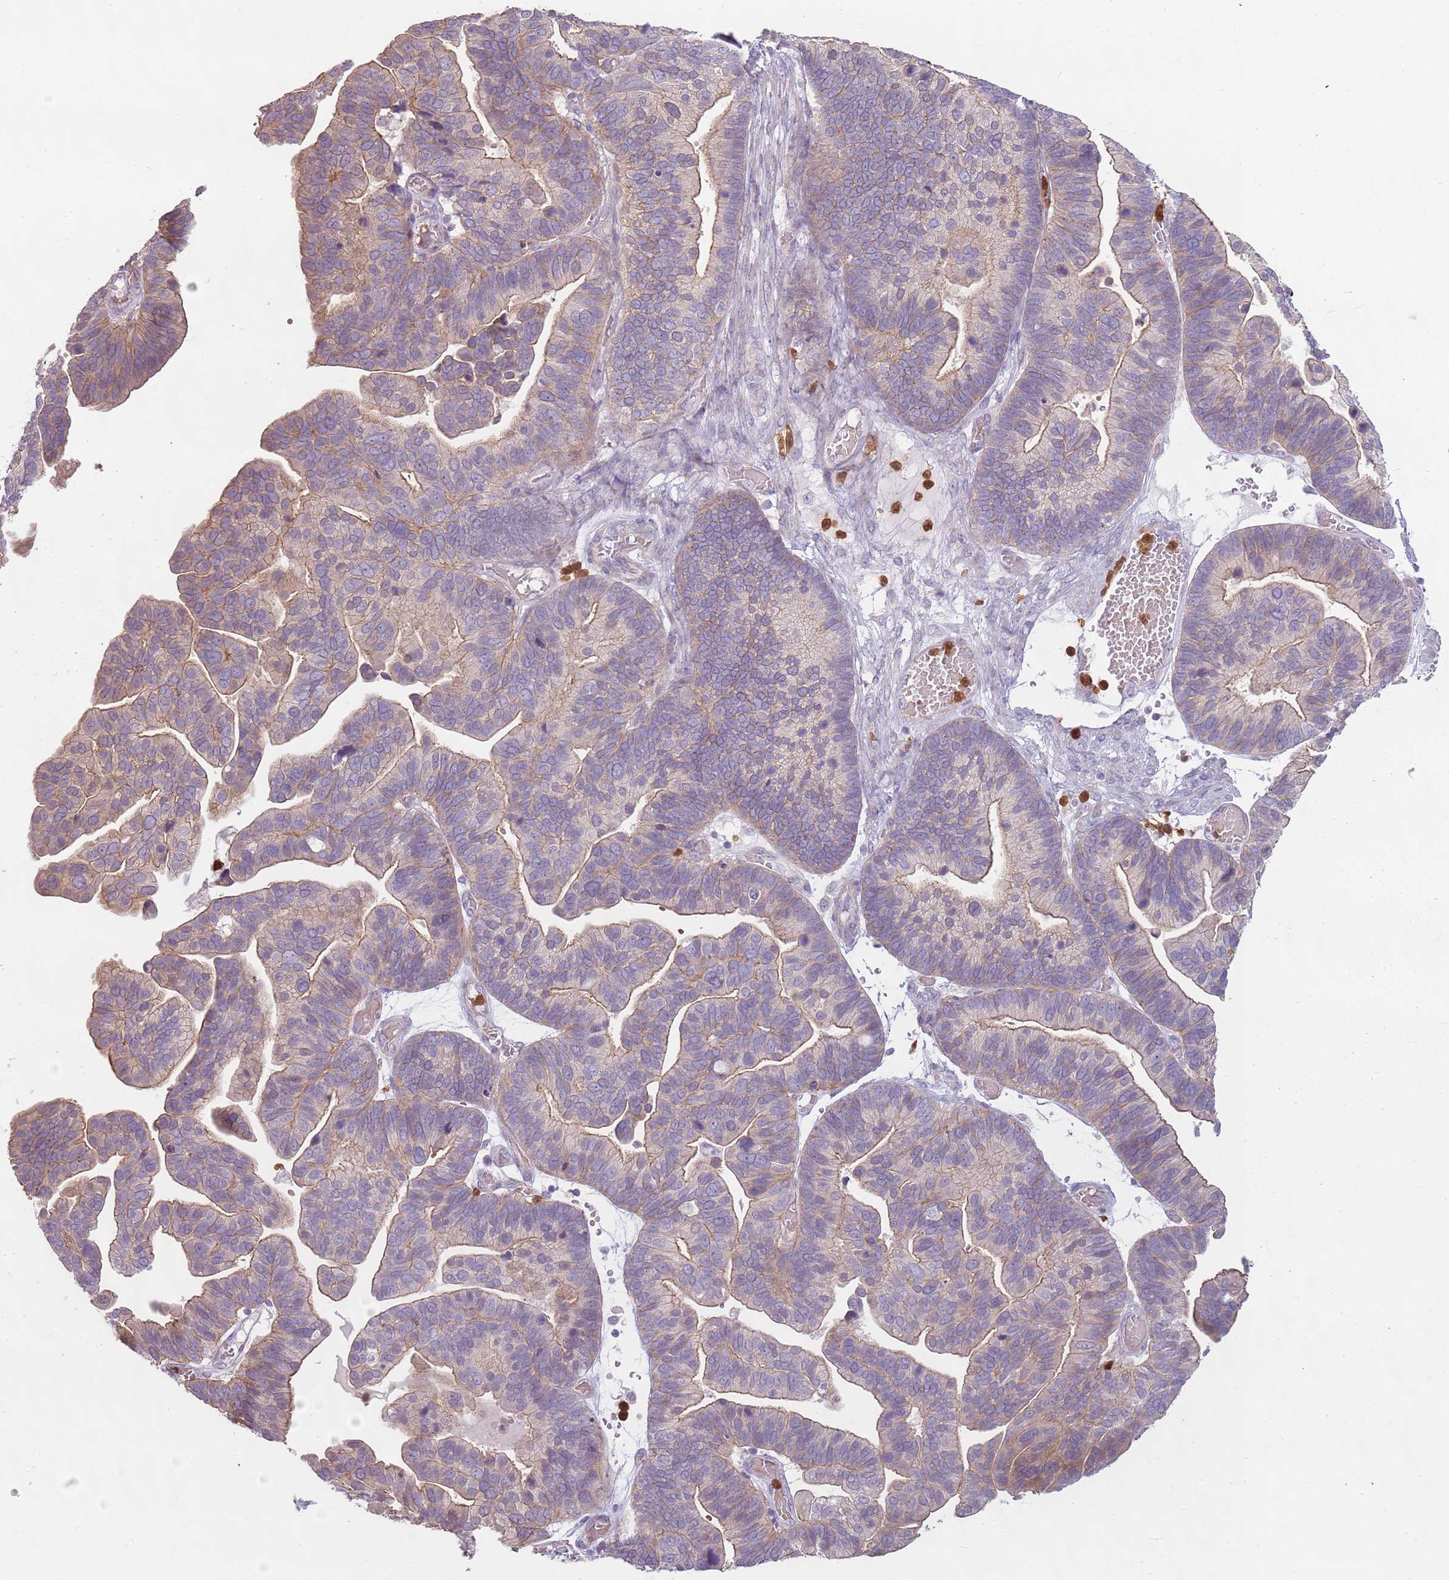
{"staining": {"intensity": "weak", "quantity": "25%-75%", "location": "cytoplasmic/membranous"}, "tissue": "ovarian cancer", "cell_type": "Tumor cells", "image_type": "cancer", "snomed": [{"axis": "morphology", "description": "Cystadenocarcinoma, serous, NOS"}, {"axis": "topography", "description": "Ovary"}], "caption": "A photomicrograph of ovarian cancer (serous cystadenocarcinoma) stained for a protein displays weak cytoplasmic/membranous brown staining in tumor cells. Nuclei are stained in blue.", "gene": "SPAG4", "patient": {"sex": "female", "age": 56}}